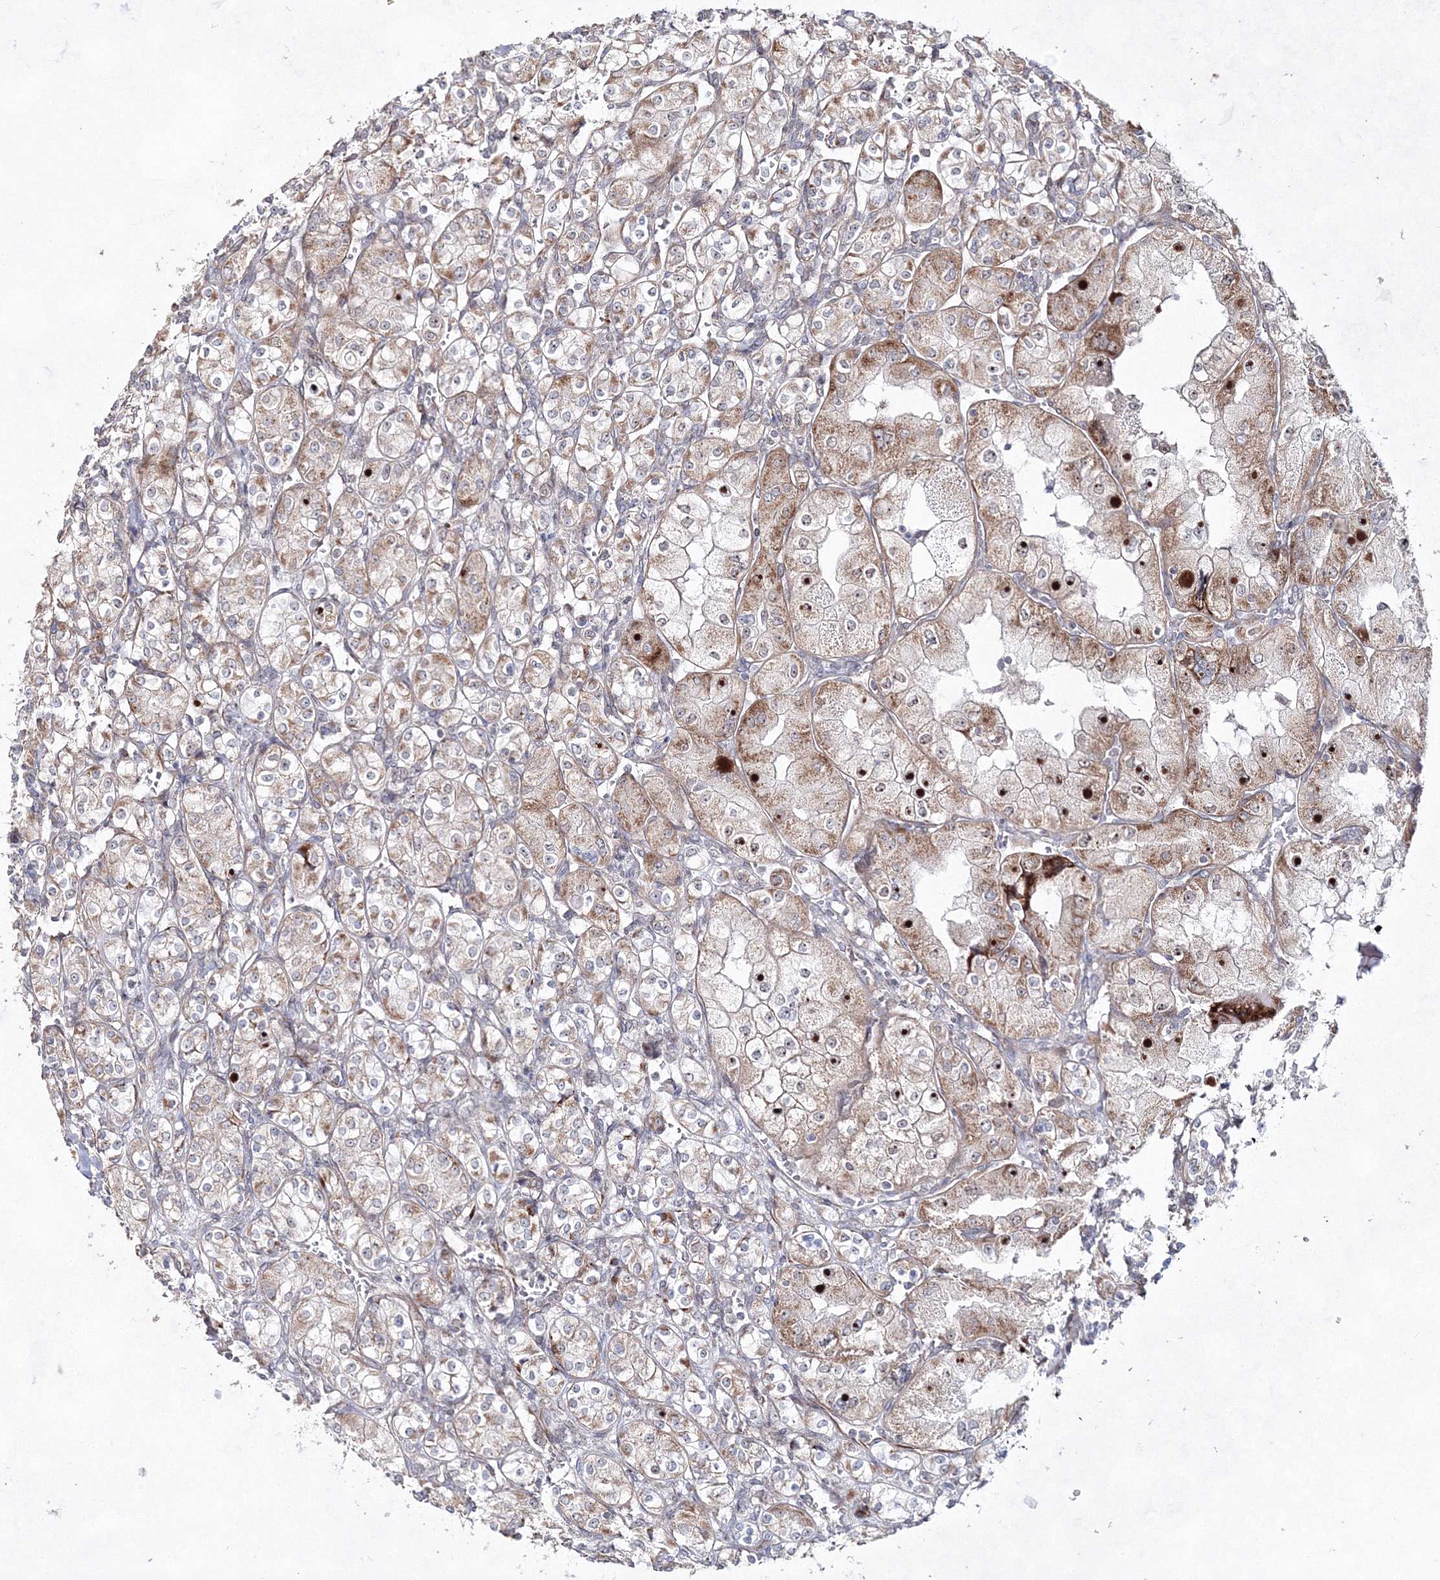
{"staining": {"intensity": "weak", "quantity": "25%-75%", "location": "cytoplasmic/membranous"}, "tissue": "renal cancer", "cell_type": "Tumor cells", "image_type": "cancer", "snomed": [{"axis": "morphology", "description": "Adenocarcinoma, NOS"}, {"axis": "topography", "description": "Kidney"}], "caption": "DAB (3,3'-diaminobenzidine) immunohistochemical staining of human renal cancer (adenocarcinoma) reveals weak cytoplasmic/membranous protein staining in about 25%-75% of tumor cells. Nuclei are stained in blue.", "gene": "SNIP1", "patient": {"sex": "male", "age": 77}}